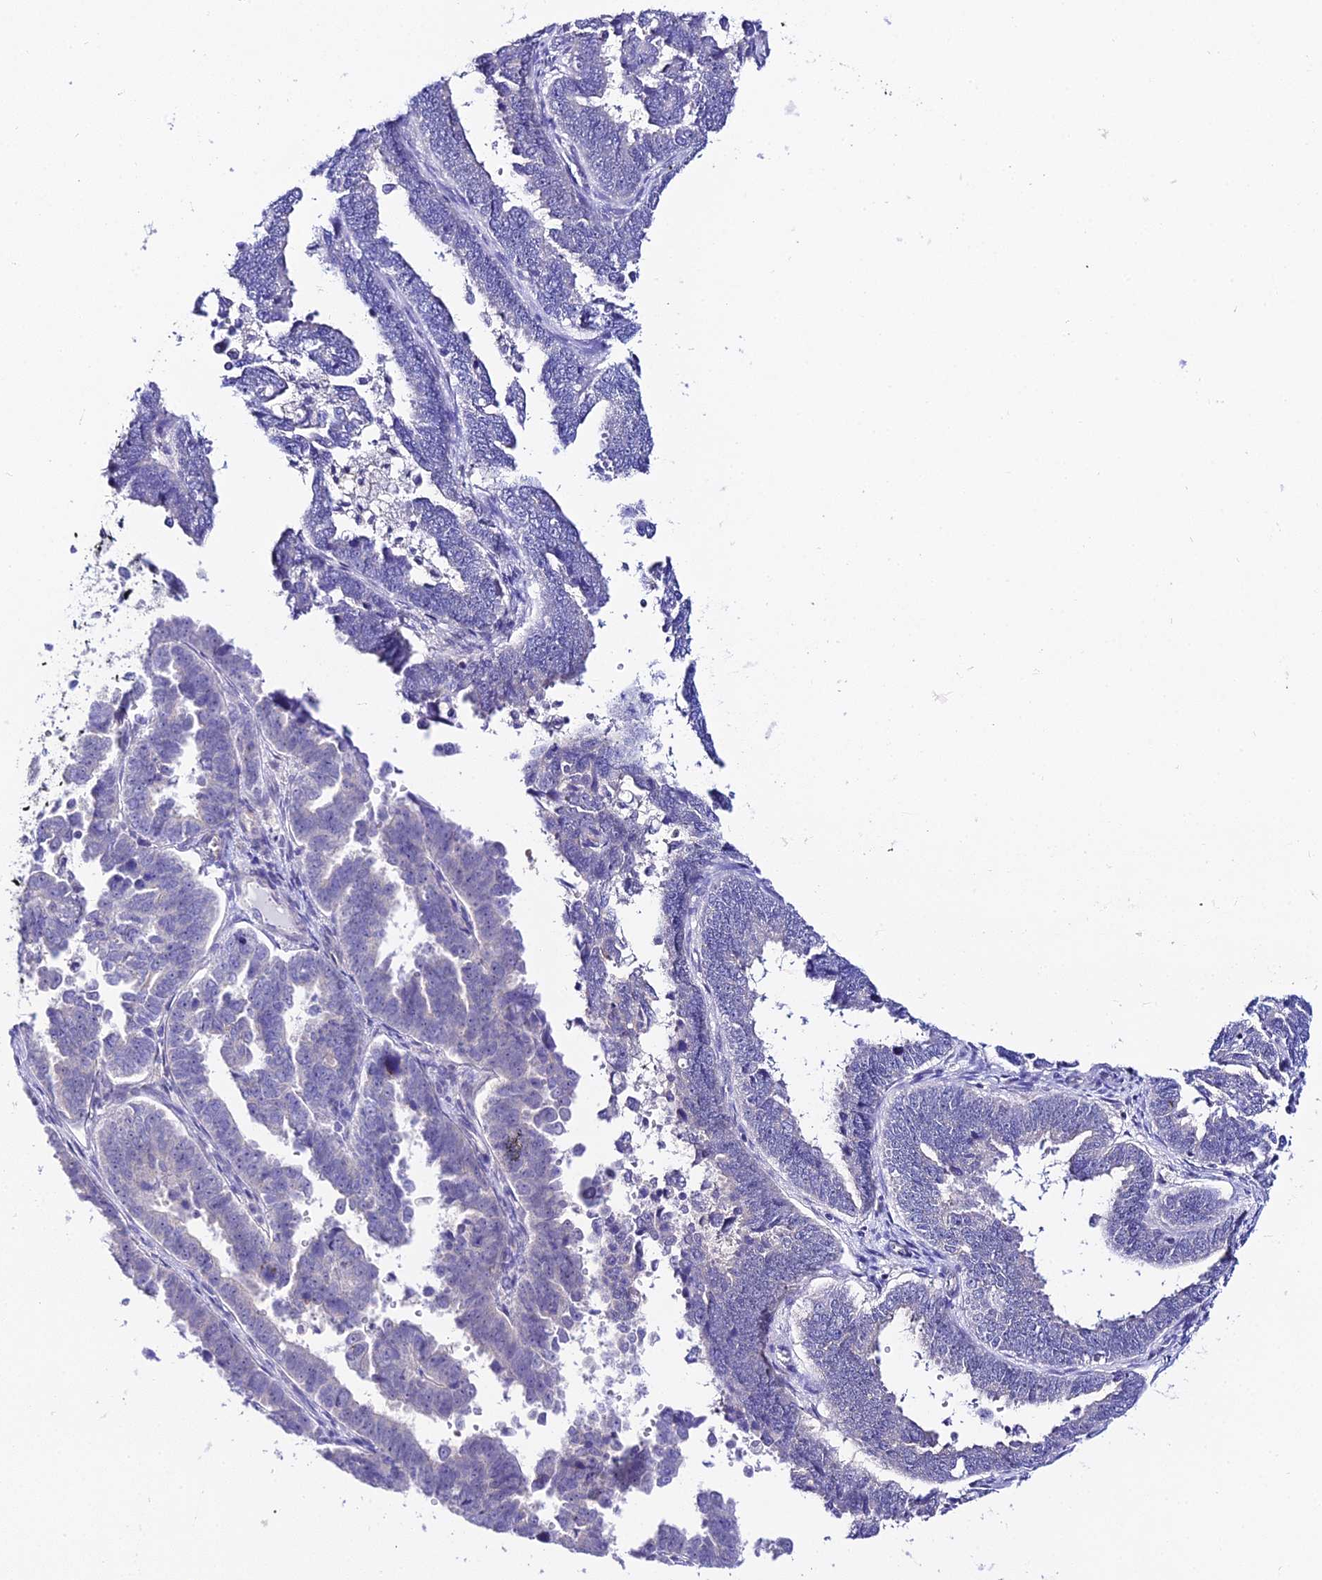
{"staining": {"intensity": "negative", "quantity": "none", "location": "none"}, "tissue": "endometrial cancer", "cell_type": "Tumor cells", "image_type": "cancer", "snomed": [{"axis": "morphology", "description": "Adenocarcinoma, NOS"}, {"axis": "topography", "description": "Endometrium"}], "caption": "Tumor cells show no significant staining in endometrial cancer (adenocarcinoma).", "gene": "ATG16L2", "patient": {"sex": "female", "age": 75}}